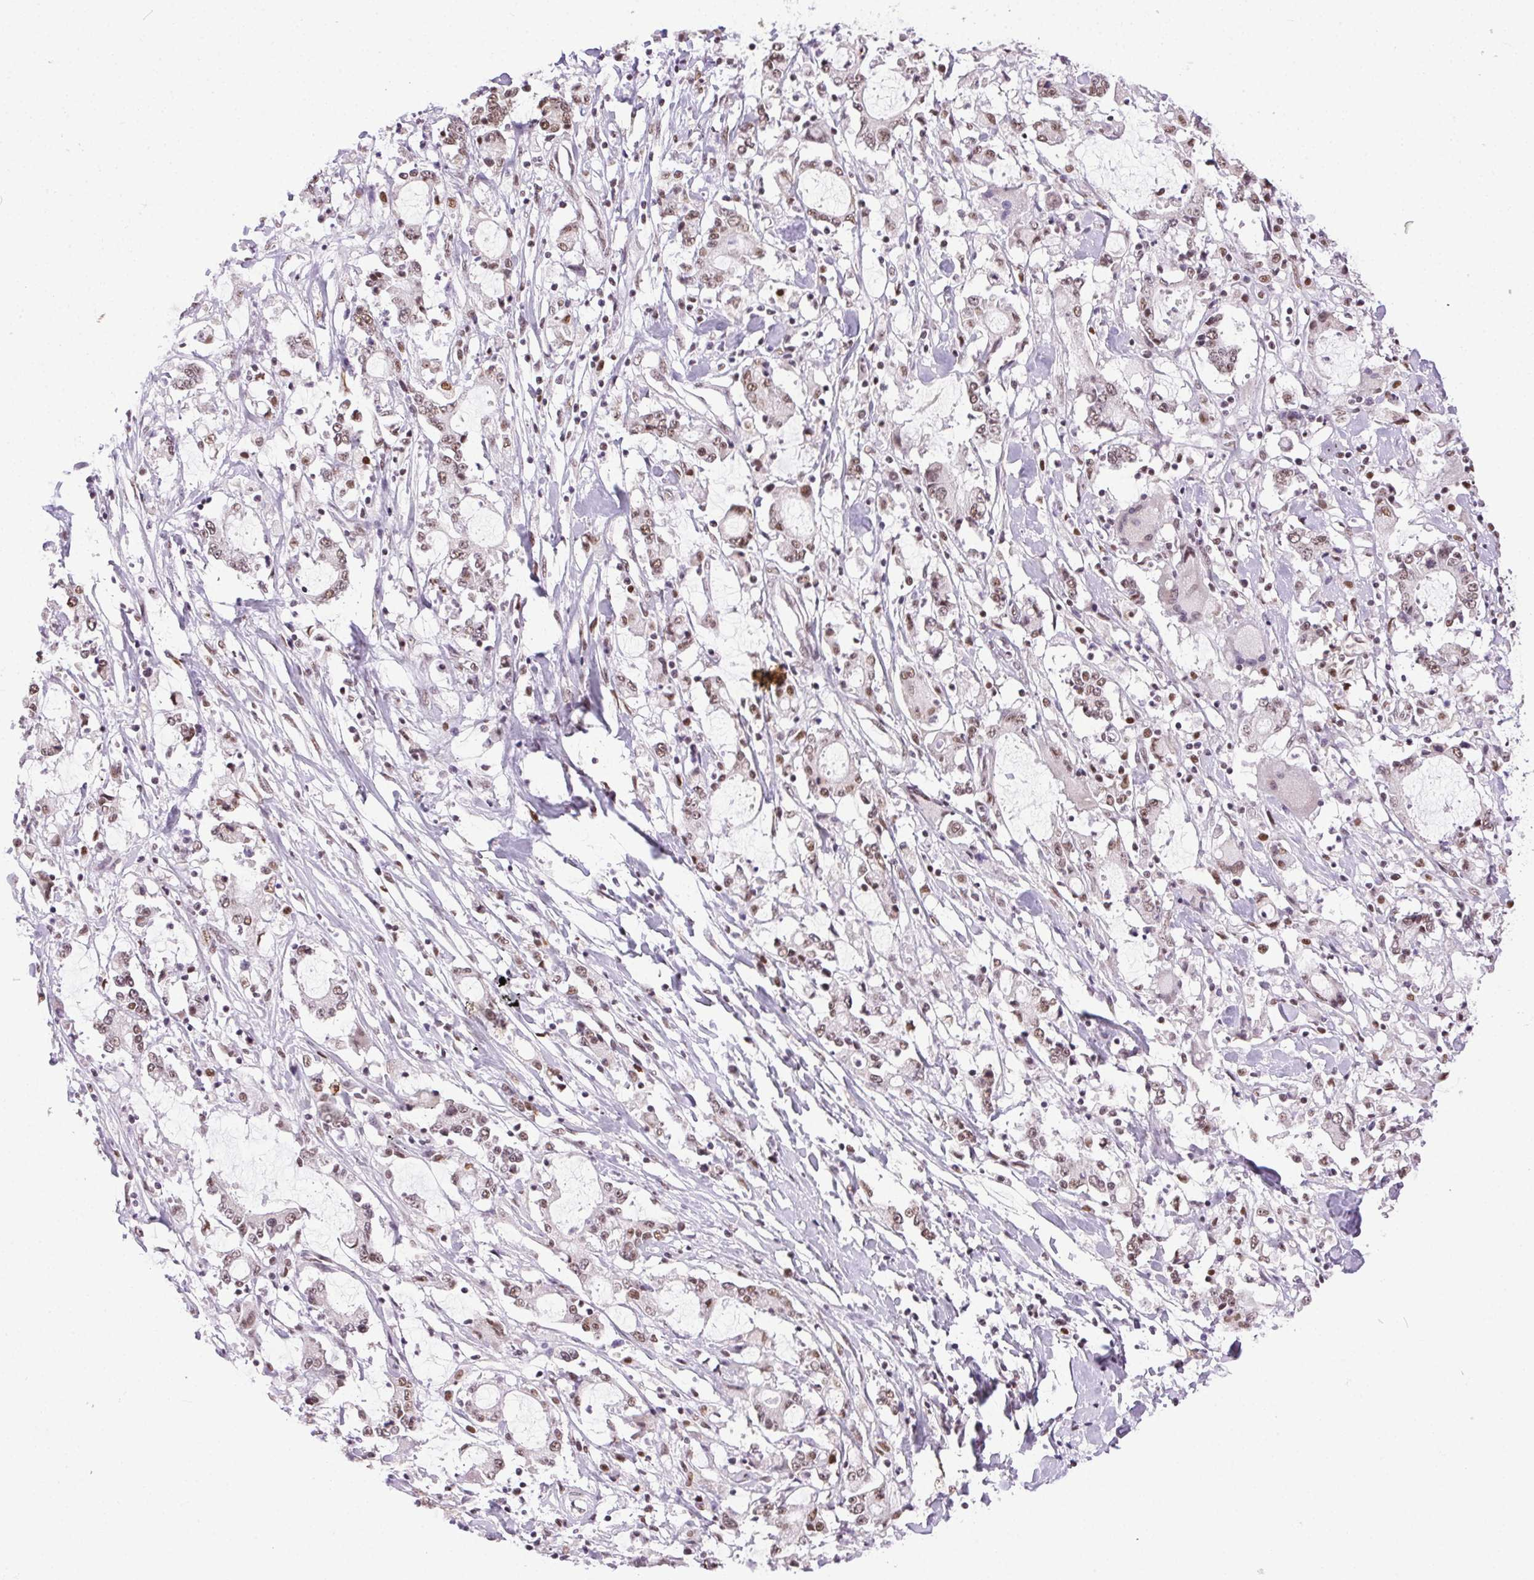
{"staining": {"intensity": "weak", "quantity": ">75%", "location": "nuclear"}, "tissue": "stomach cancer", "cell_type": "Tumor cells", "image_type": "cancer", "snomed": [{"axis": "morphology", "description": "Adenocarcinoma, NOS"}, {"axis": "topography", "description": "Stomach, upper"}], "caption": "Immunohistochemistry staining of stomach cancer (adenocarcinoma), which displays low levels of weak nuclear staining in about >75% of tumor cells indicating weak nuclear protein staining. The staining was performed using DAB (3,3'-diaminobenzidine) (brown) for protein detection and nuclei were counterstained in hematoxylin (blue).", "gene": "TRA2B", "patient": {"sex": "male", "age": 68}}